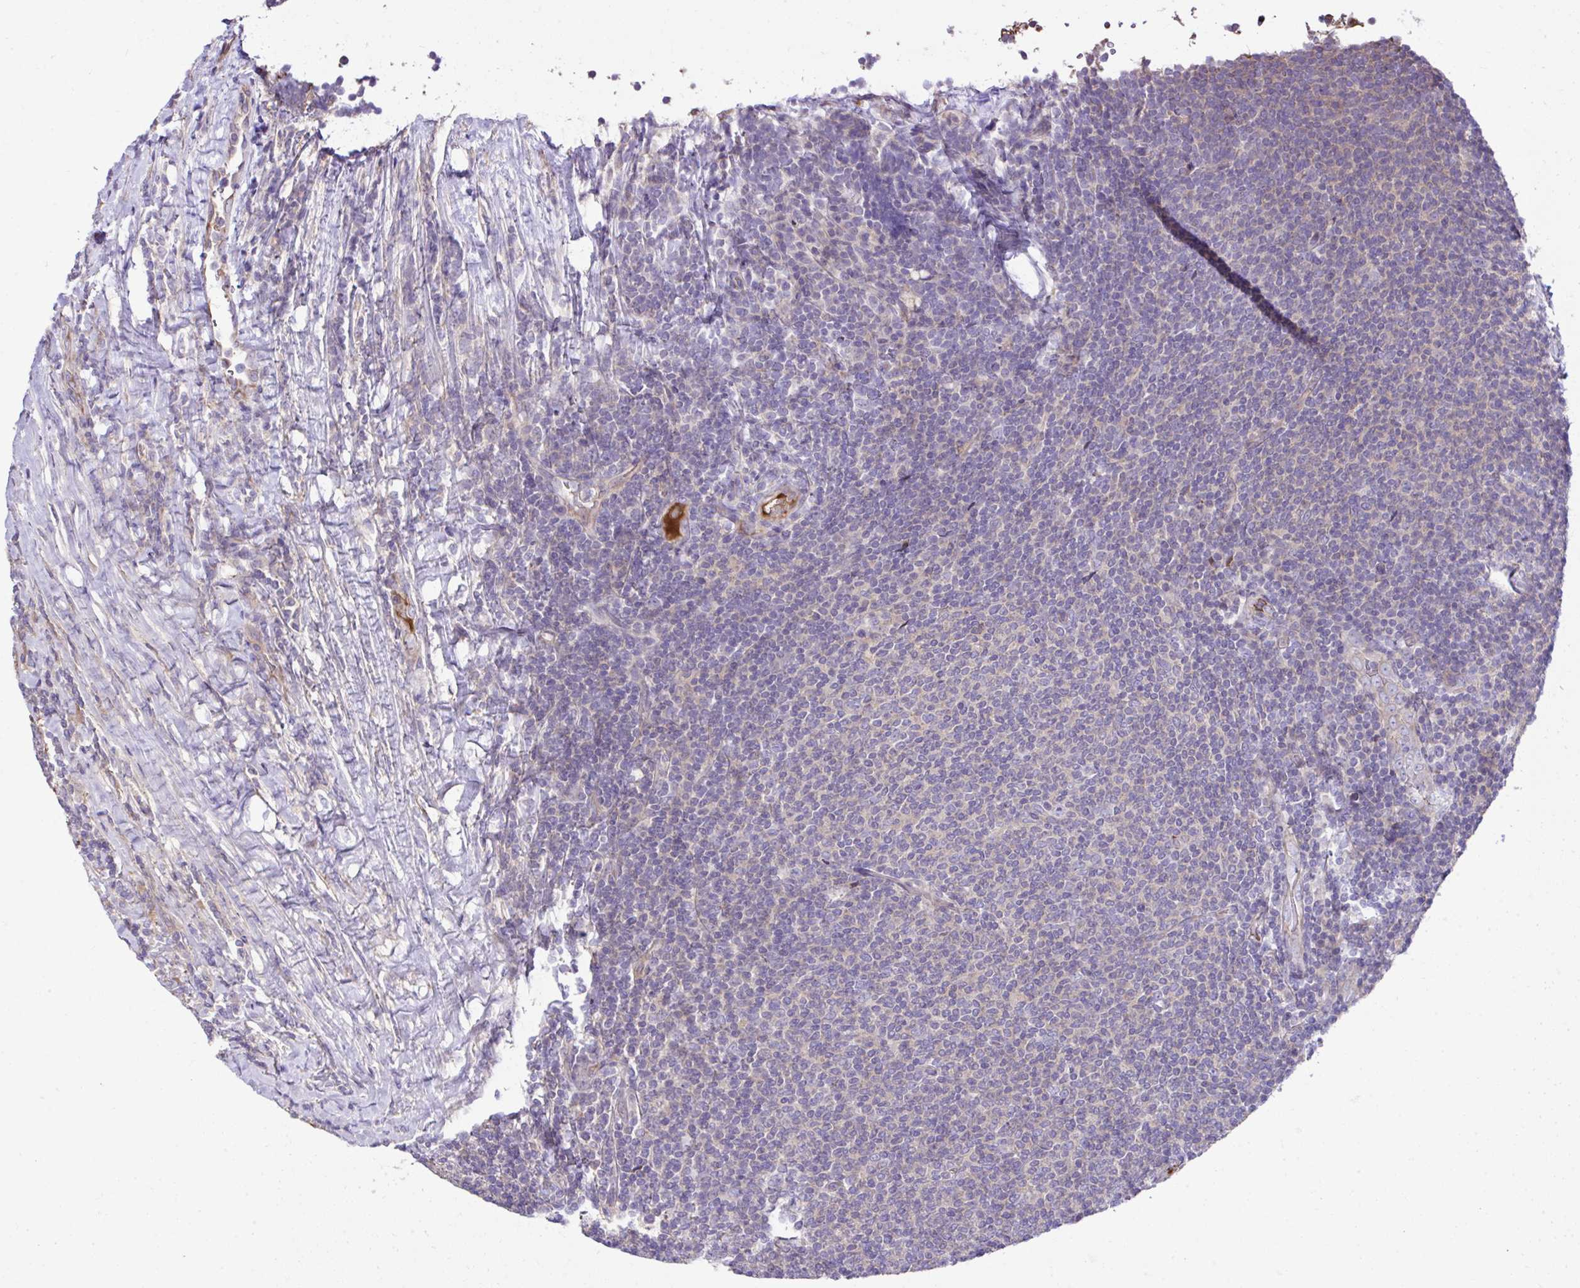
{"staining": {"intensity": "negative", "quantity": "none", "location": "none"}, "tissue": "lymphoma", "cell_type": "Tumor cells", "image_type": "cancer", "snomed": [{"axis": "morphology", "description": "Malignant lymphoma, non-Hodgkin's type, Low grade"}, {"axis": "topography", "description": "Lymph node"}], "caption": "This is a micrograph of IHC staining of malignant lymphoma, non-Hodgkin's type (low-grade), which shows no positivity in tumor cells.", "gene": "CCDC85C", "patient": {"sex": "male", "age": 52}}